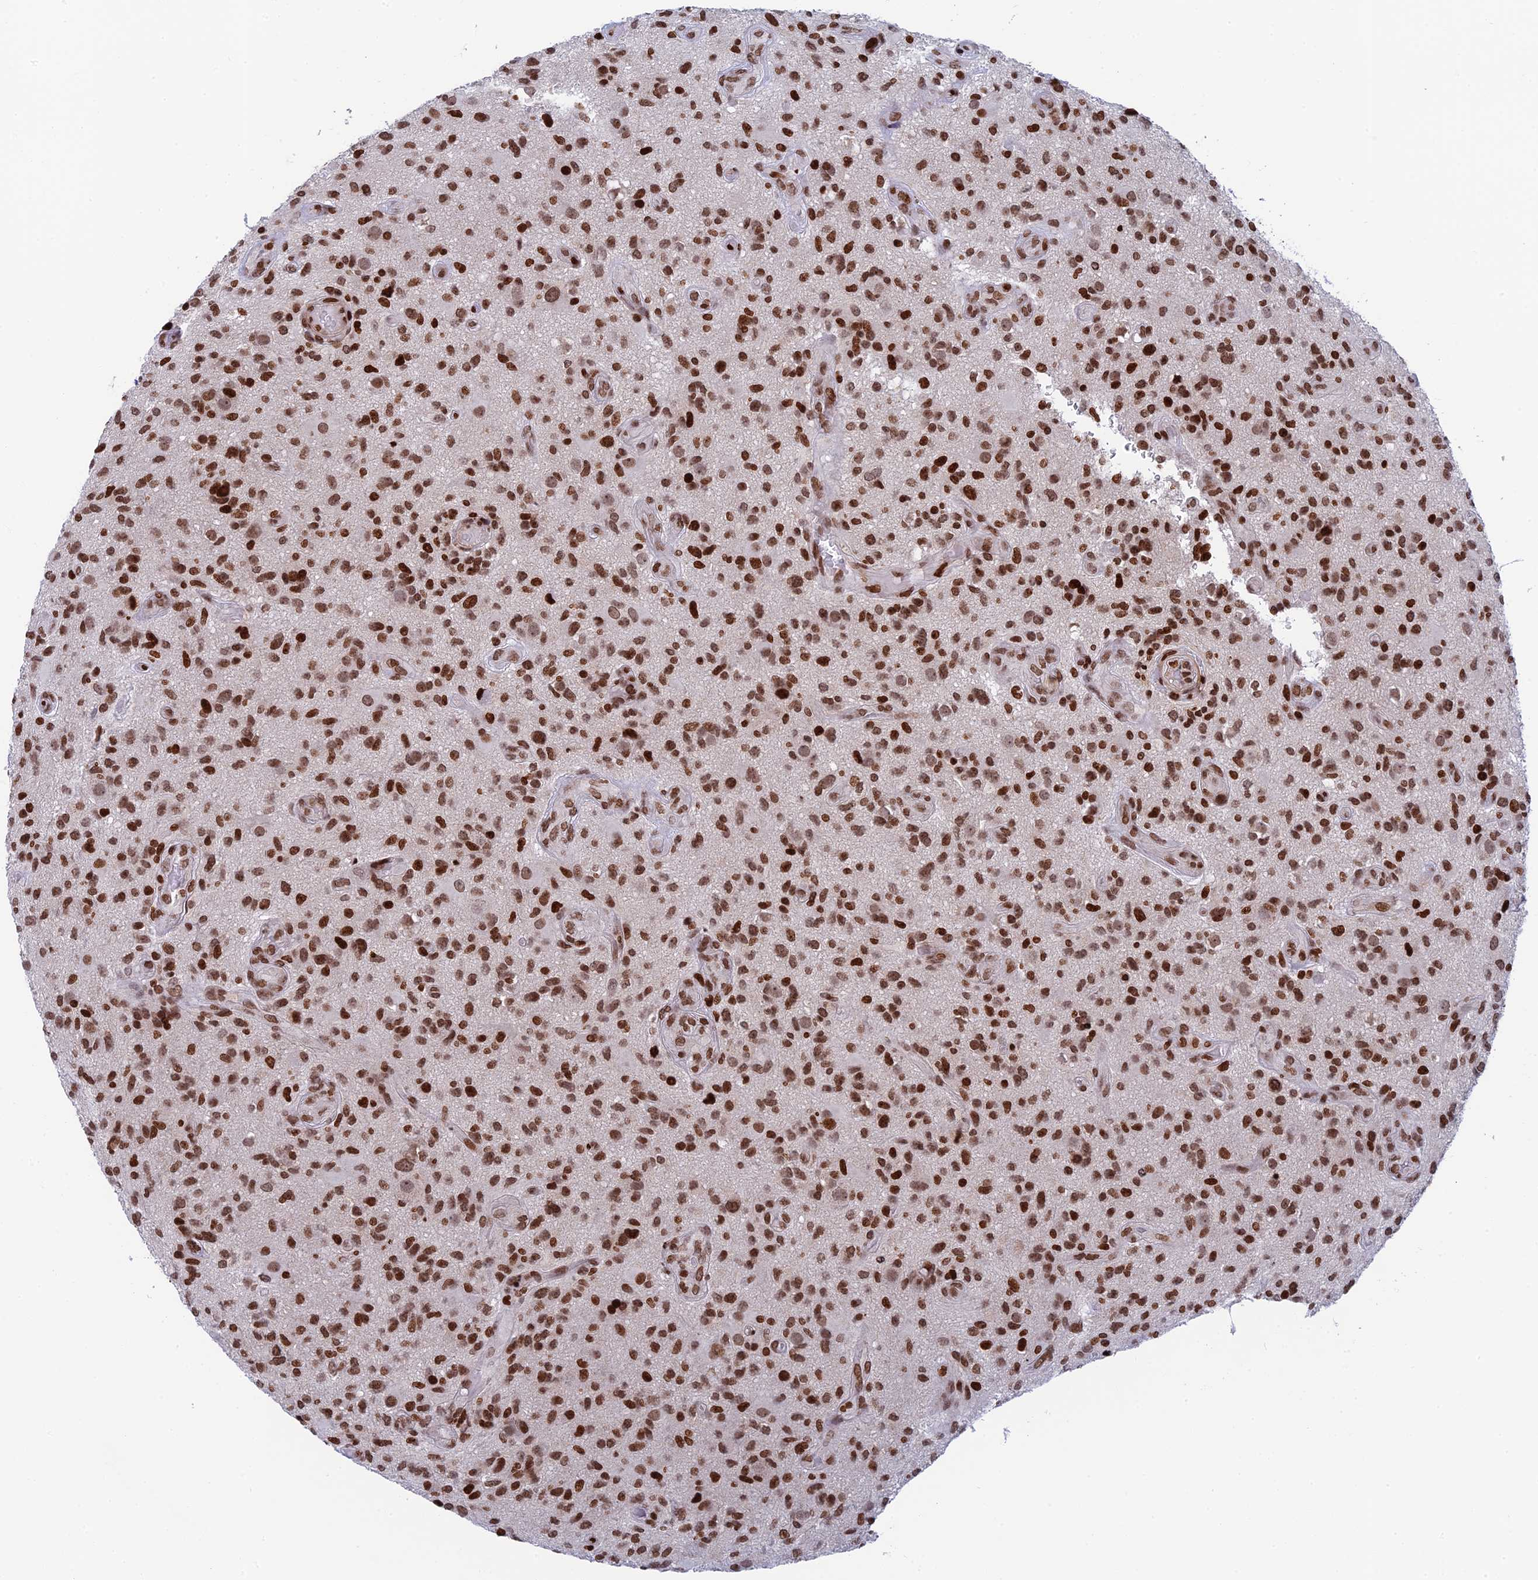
{"staining": {"intensity": "moderate", "quantity": ">75%", "location": "nuclear"}, "tissue": "glioma", "cell_type": "Tumor cells", "image_type": "cancer", "snomed": [{"axis": "morphology", "description": "Glioma, malignant, High grade"}, {"axis": "topography", "description": "Brain"}], "caption": "This is an image of immunohistochemistry staining of glioma, which shows moderate positivity in the nuclear of tumor cells.", "gene": "RPAP1", "patient": {"sex": "male", "age": 47}}